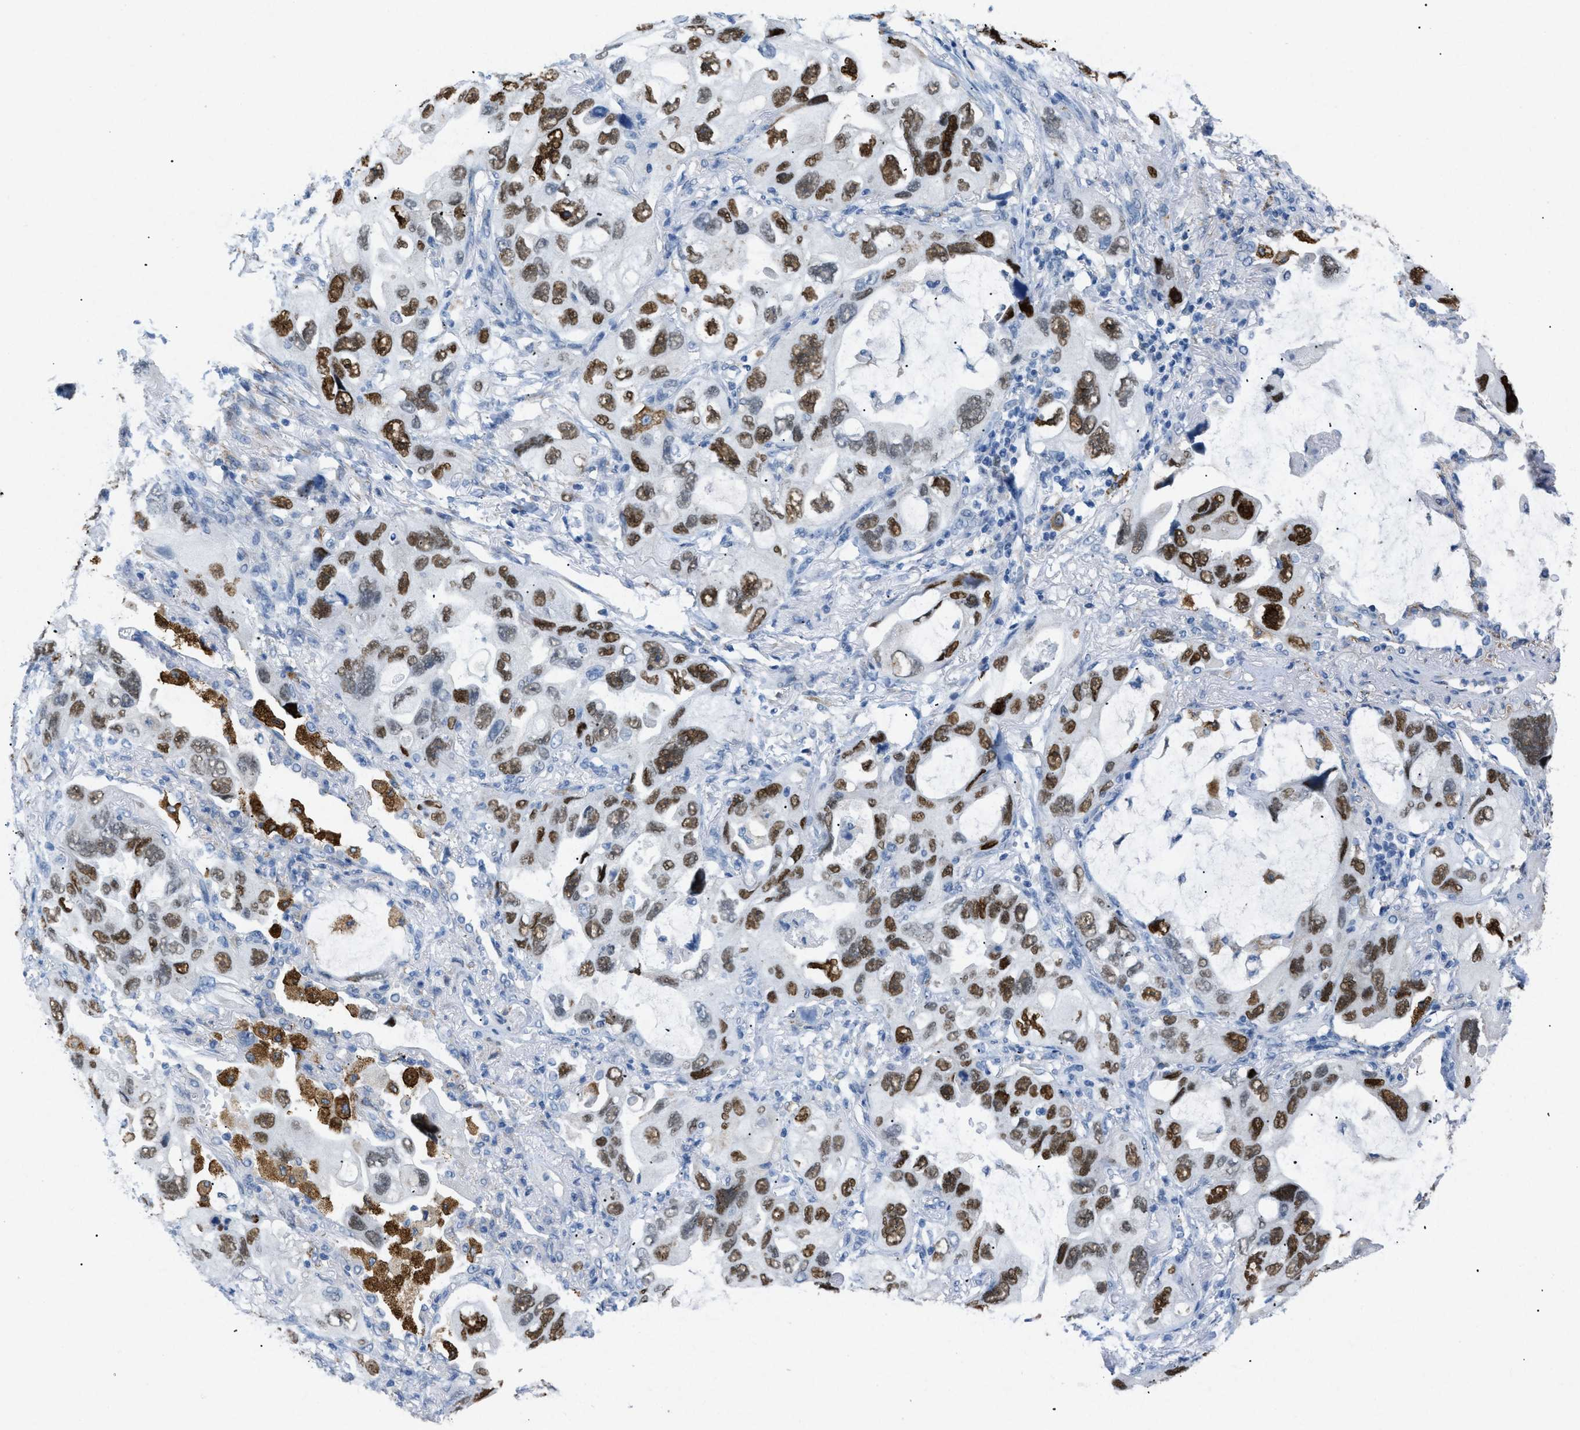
{"staining": {"intensity": "strong", "quantity": "25%-75%", "location": "nuclear"}, "tissue": "lung cancer", "cell_type": "Tumor cells", "image_type": "cancer", "snomed": [{"axis": "morphology", "description": "Squamous cell carcinoma, NOS"}, {"axis": "topography", "description": "Lung"}], "caption": "Lung squamous cell carcinoma stained with DAB immunohistochemistry shows high levels of strong nuclear expression in about 25%-75% of tumor cells.", "gene": "TASOR", "patient": {"sex": "female", "age": 73}}